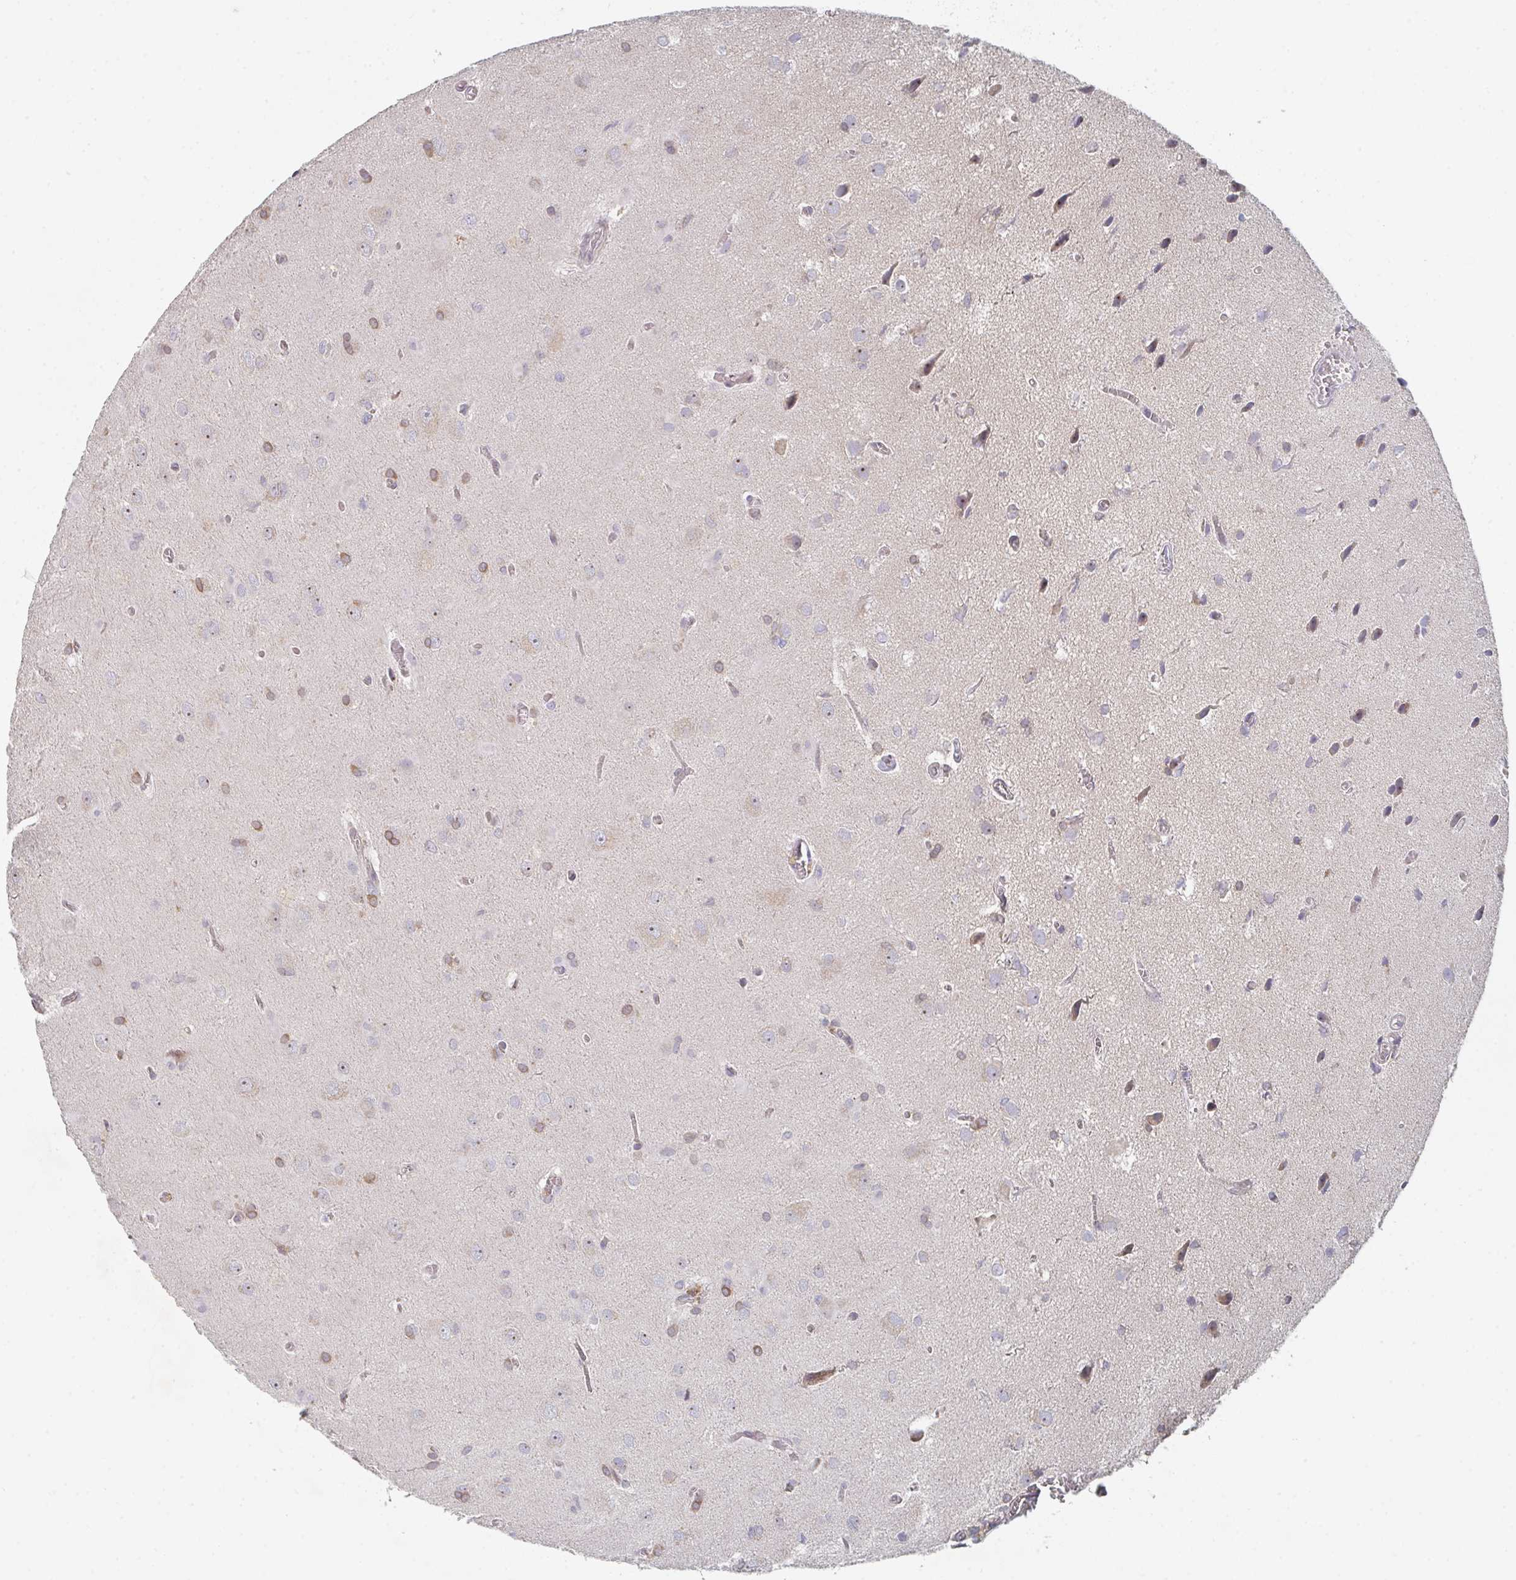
{"staining": {"intensity": "negative", "quantity": "none", "location": "none"}, "tissue": "glioma", "cell_type": "Tumor cells", "image_type": "cancer", "snomed": [{"axis": "morphology", "description": "Glioma, malignant, Low grade"}, {"axis": "topography", "description": "Brain"}], "caption": "DAB (3,3'-diaminobenzidine) immunohistochemical staining of malignant glioma (low-grade) displays no significant expression in tumor cells.", "gene": "ELOVL1", "patient": {"sex": "male", "age": 58}}